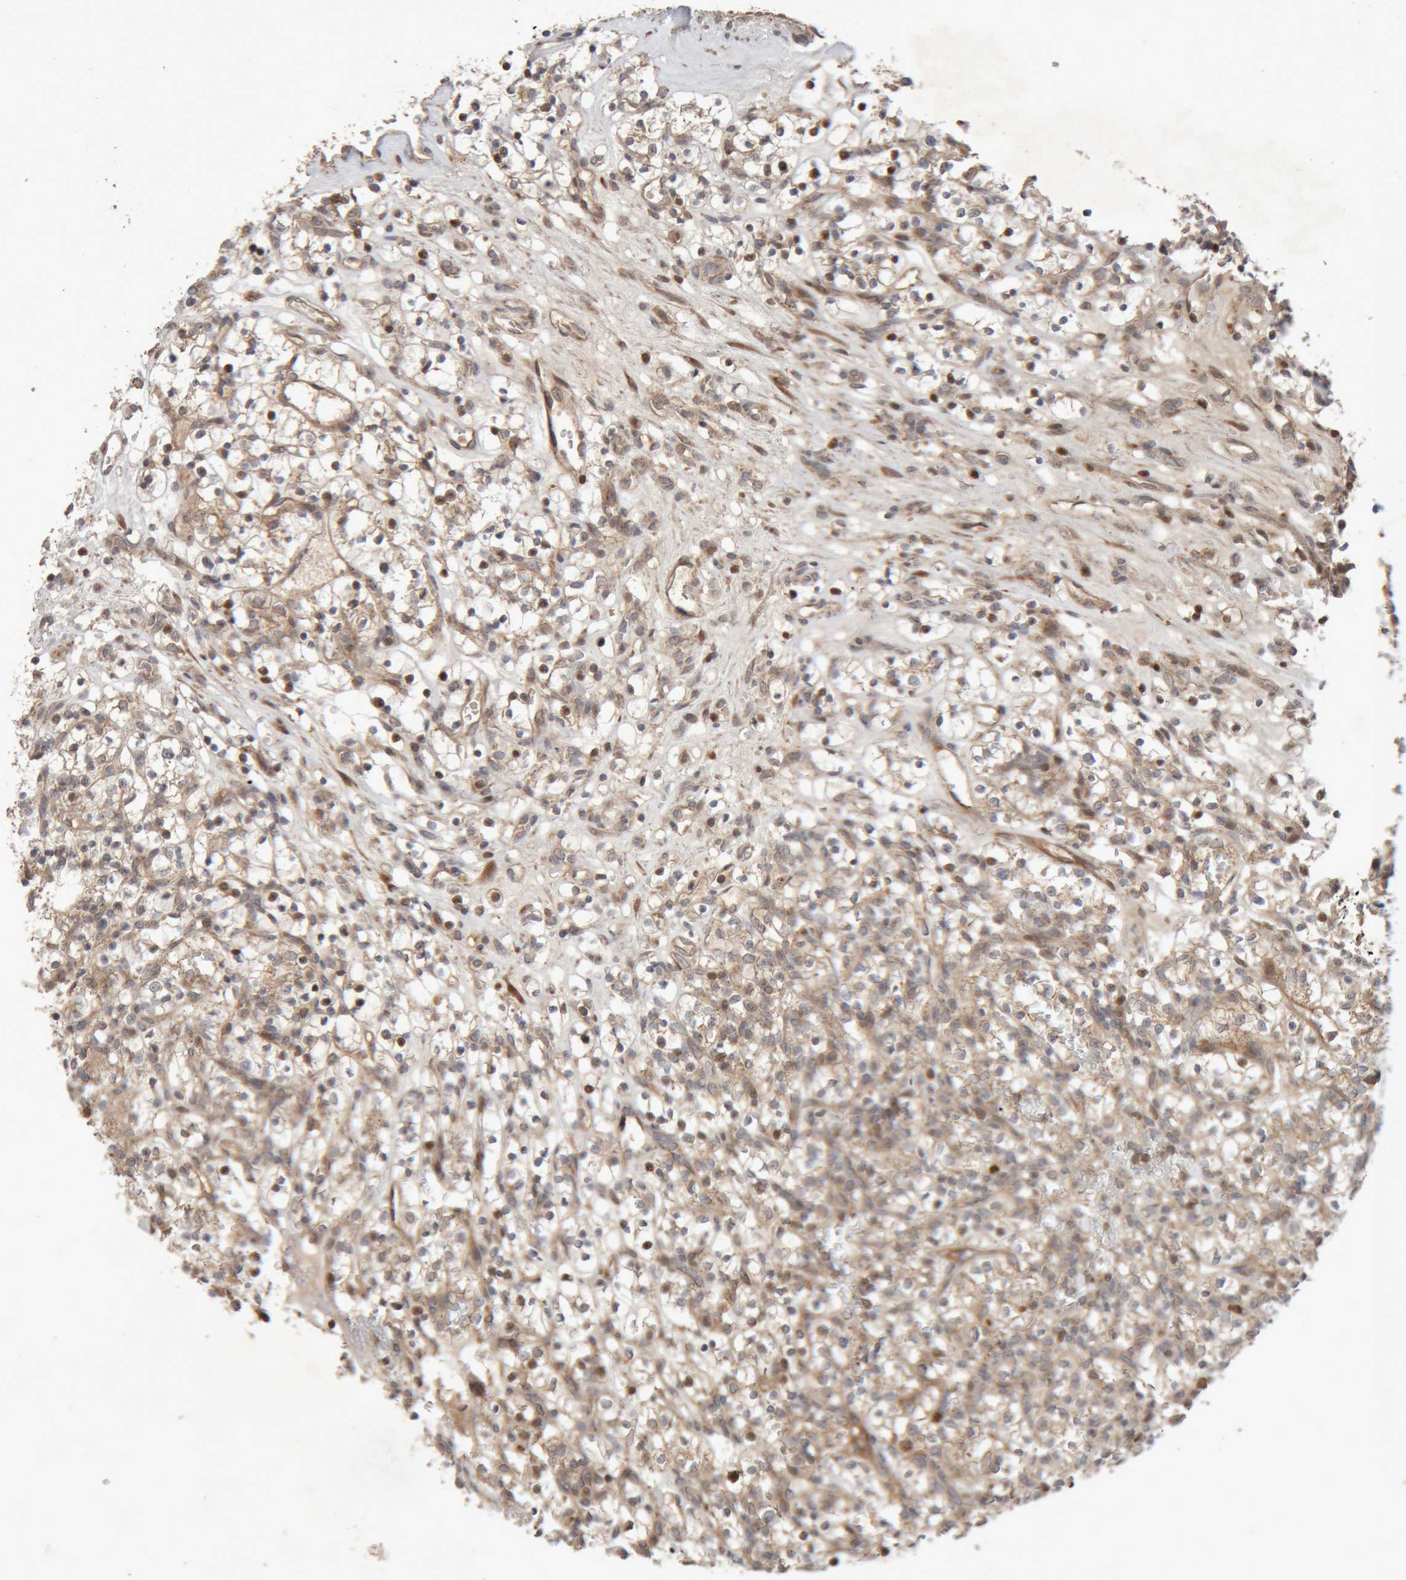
{"staining": {"intensity": "weak", "quantity": ">75%", "location": "cytoplasmic/membranous"}, "tissue": "renal cancer", "cell_type": "Tumor cells", "image_type": "cancer", "snomed": [{"axis": "morphology", "description": "Adenocarcinoma, NOS"}, {"axis": "topography", "description": "Kidney"}], "caption": "Immunohistochemical staining of human renal cancer demonstrates low levels of weak cytoplasmic/membranous positivity in approximately >75% of tumor cells.", "gene": "KIF21B", "patient": {"sex": "female", "age": 57}}